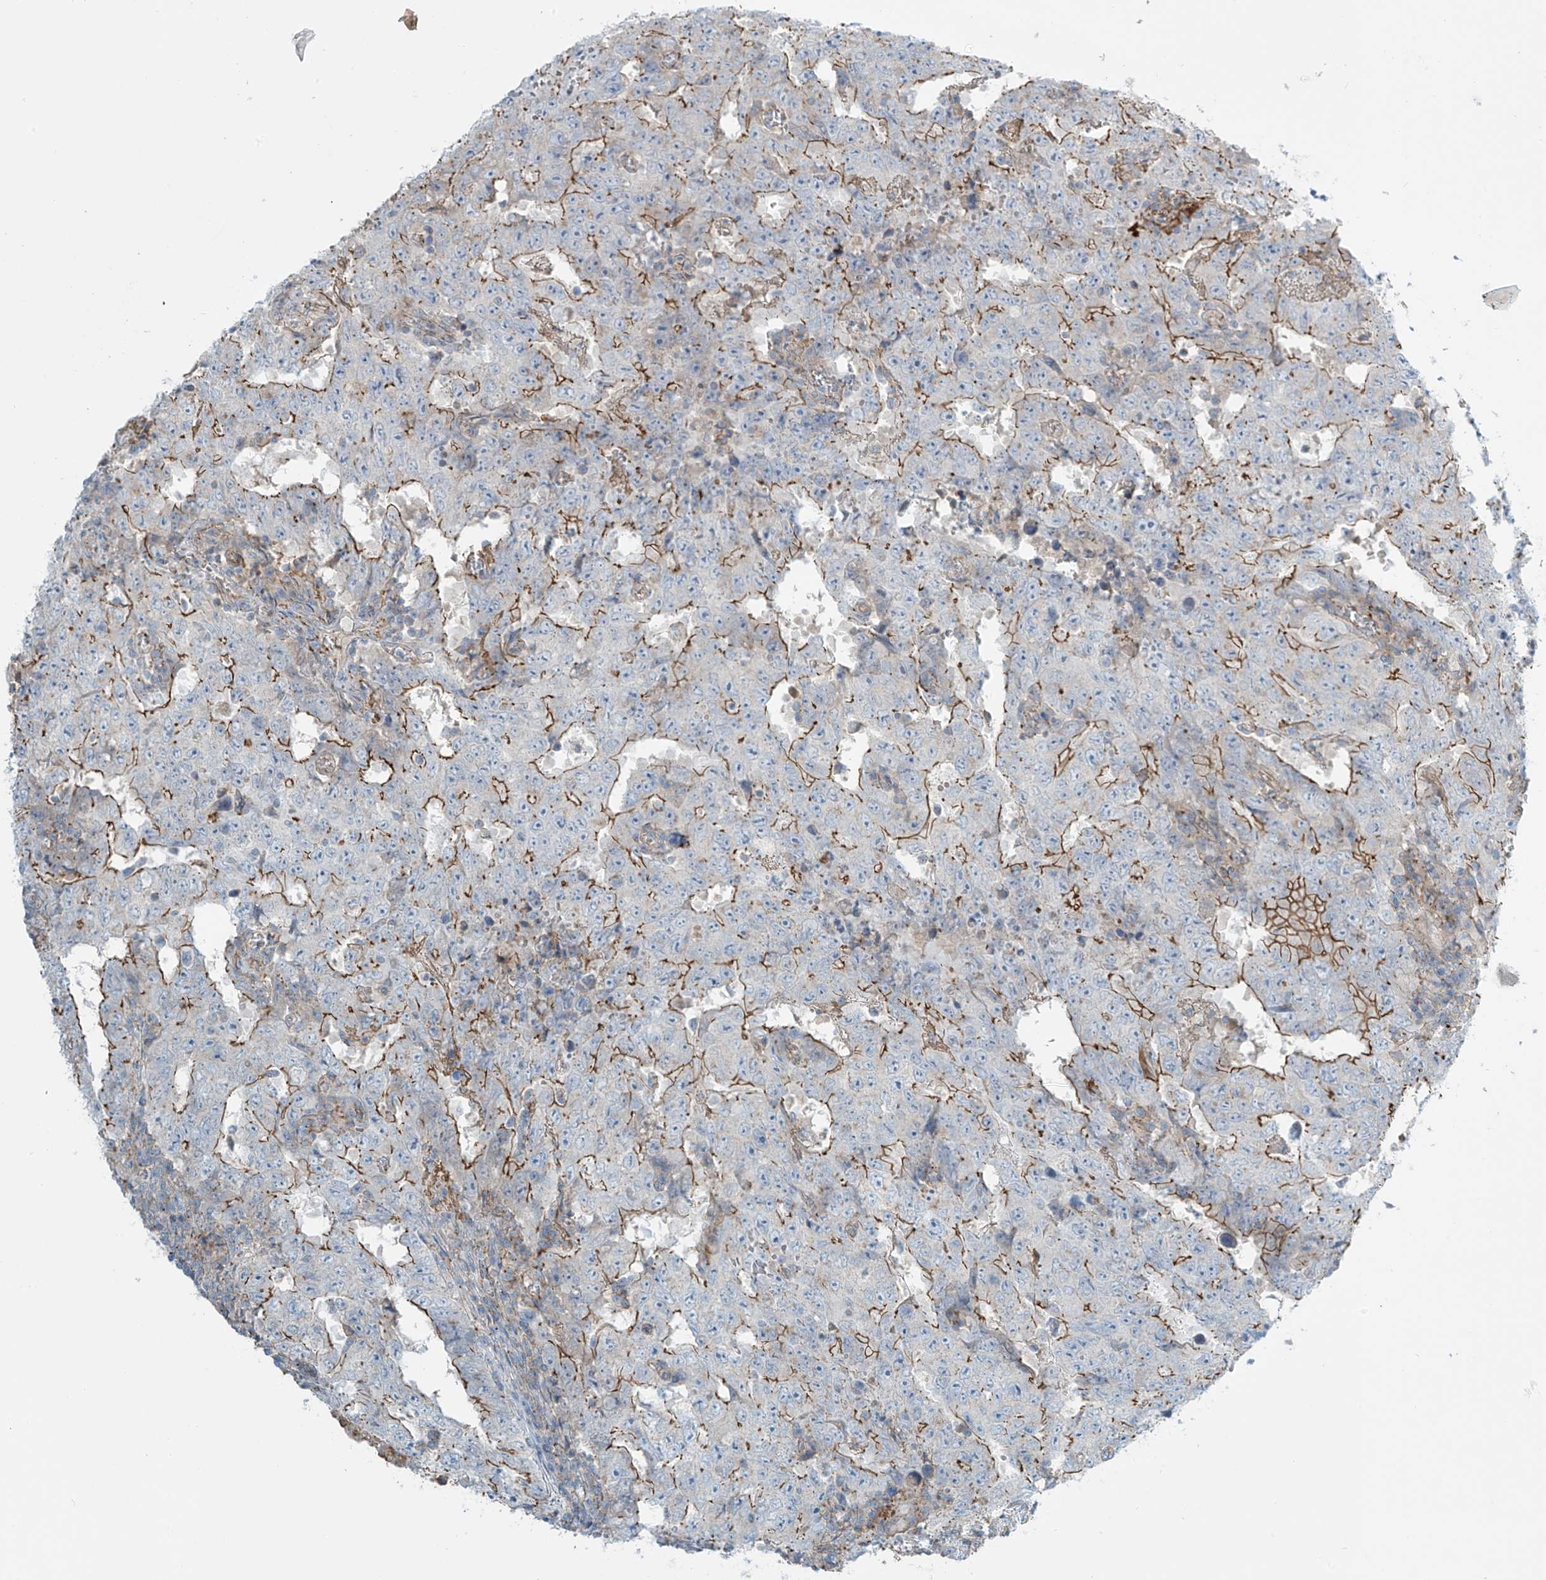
{"staining": {"intensity": "moderate", "quantity": ">75%", "location": "cytoplasmic/membranous"}, "tissue": "testis cancer", "cell_type": "Tumor cells", "image_type": "cancer", "snomed": [{"axis": "morphology", "description": "Carcinoma, Embryonal, NOS"}, {"axis": "topography", "description": "Testis"}], "caption": "Immunohistochemical staining of testis cancer (embryonal carcinoma) shows medium levels of moderate cytoplasmic/membranous protein expression in approximately >75% of tumor cells.", "gene": "SLC9A2", "patient": {"sex": "male", "age": 26}}